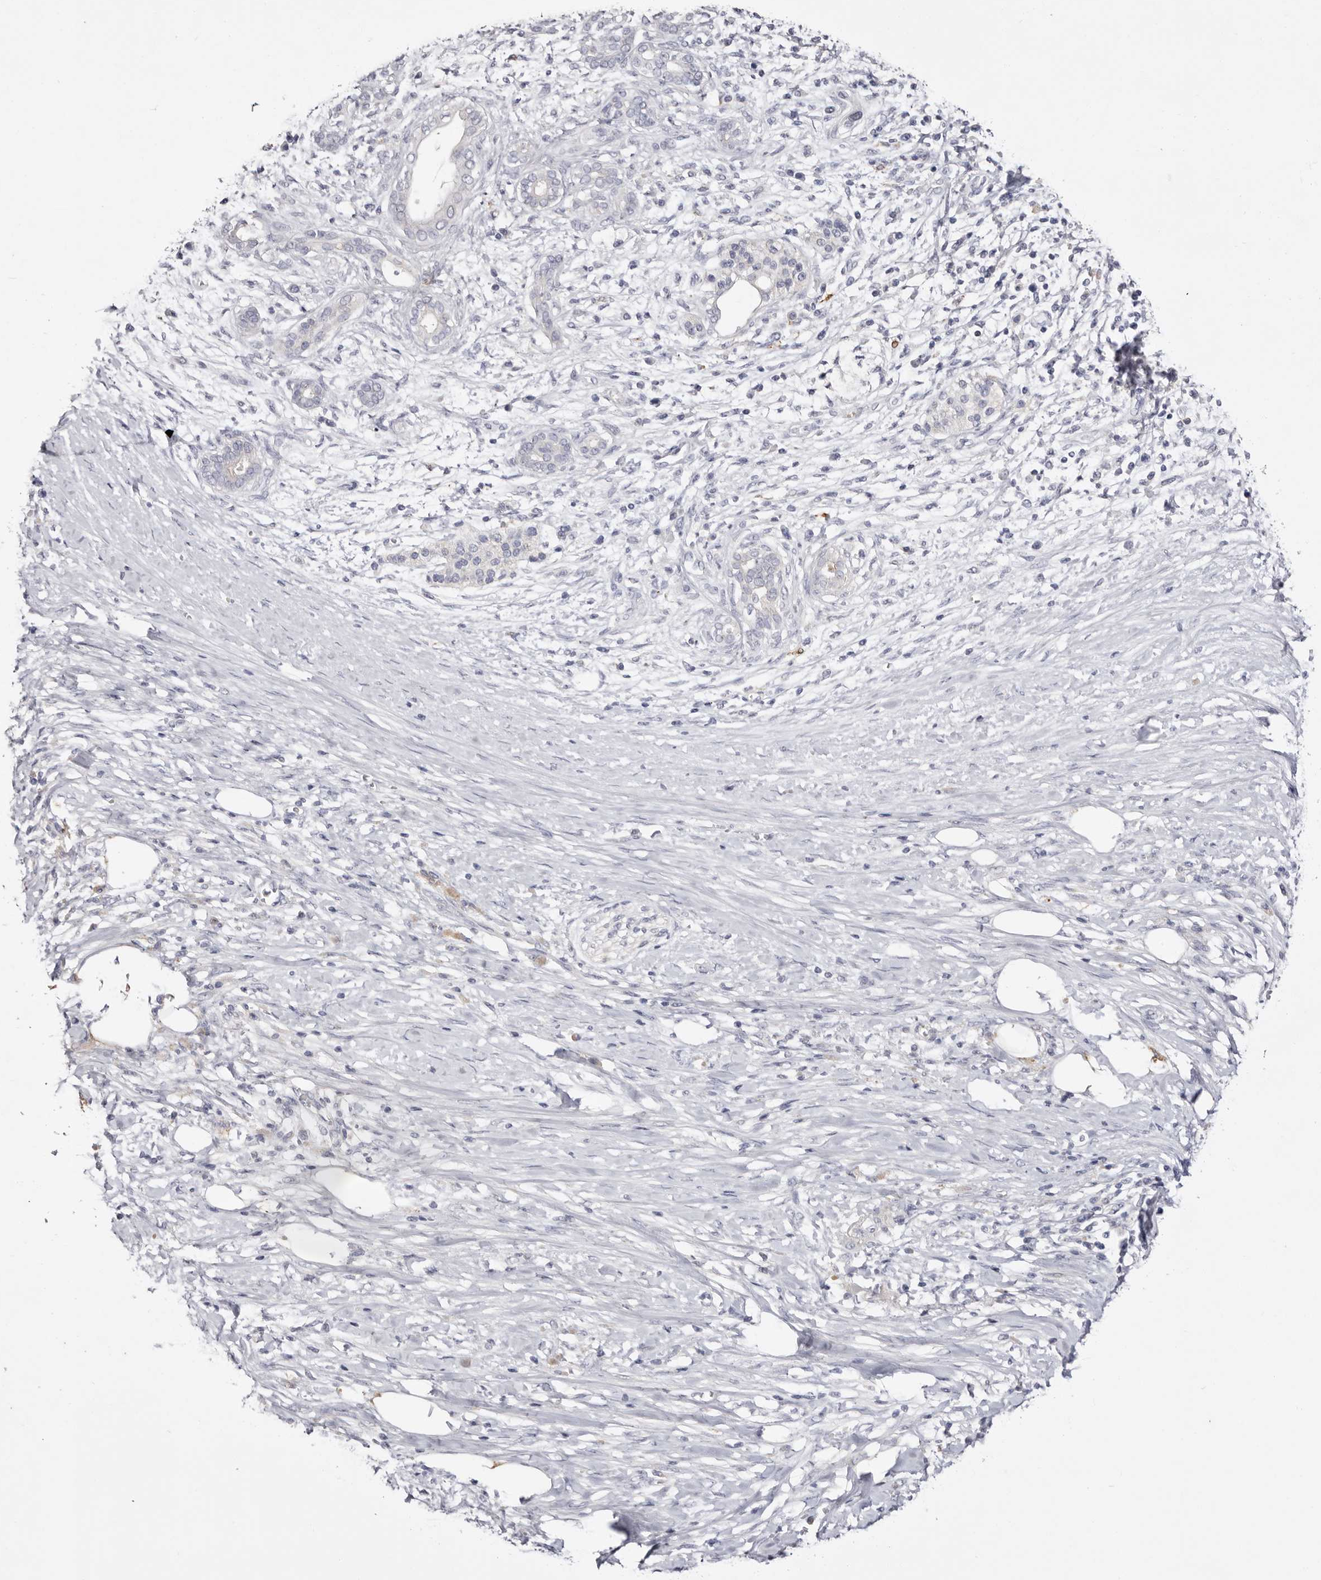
{"staining": {"intensity": "negative", "quantity": "none", "location": "none"}, "tissue": "pancreatic cancer", "cell_type": "Tumor cells", "image_type": "cancer", "snomed": [{"axis": "morphology", "description": "Adenocarcinoma, NOS"}, {"axis": "topography", "description": "Pancreas"}], "caption": "The immunohistochemistry (IHC) photomicrograph has no significant expression in tumor cells of pancreatic cancer tissue. (DAB IHC, high magnification).", "gene": "S1PR5", "patient": {"sex": "male", "age": 58}}